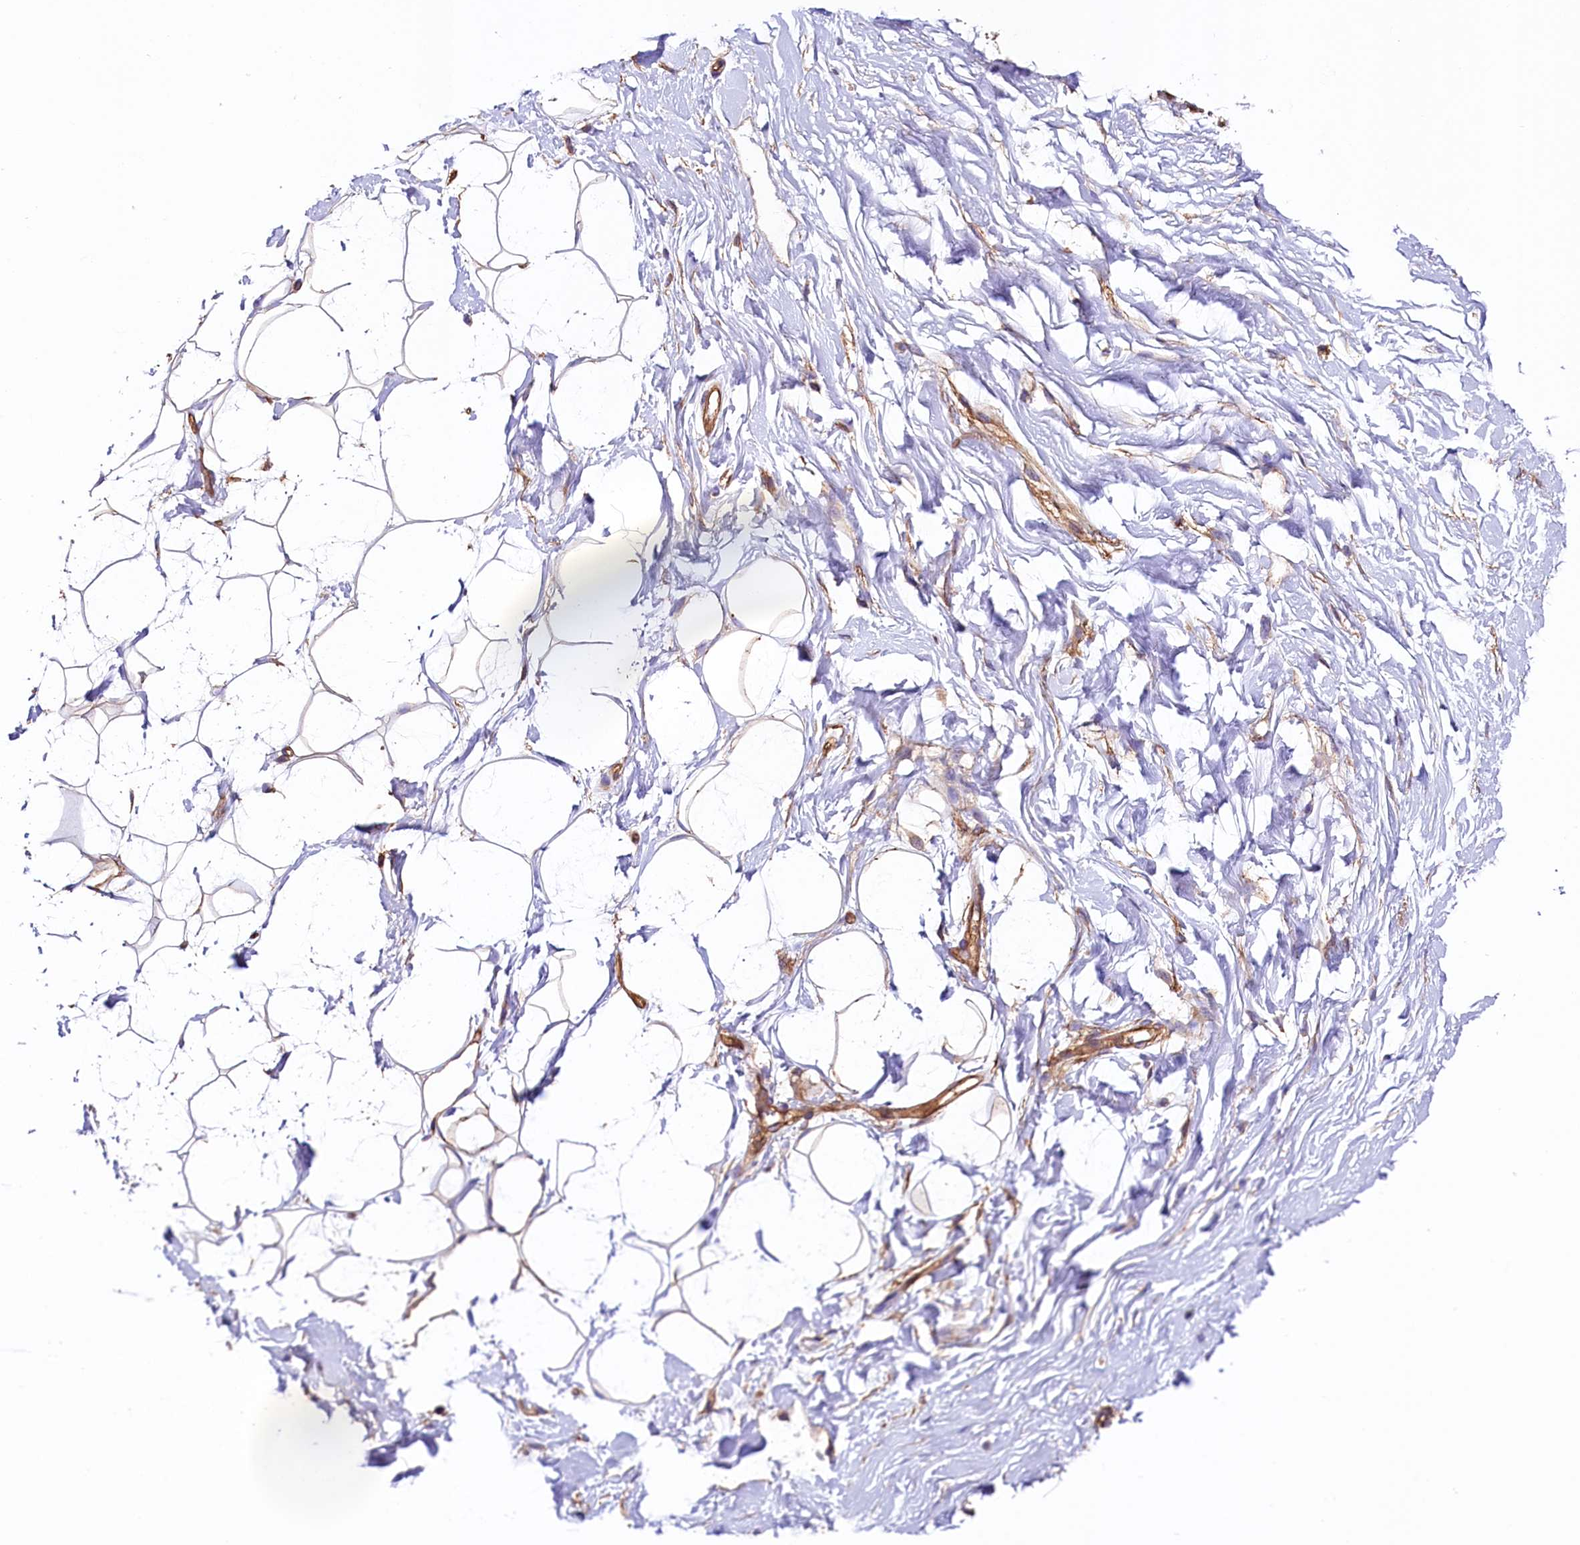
{"staining": {"intensity": "negative", "quantity": "none", "location": "none"}, "tissue": "adipose tissue", "cell_type": "Adipocytes", "image_type": "normal", "snomed": [{"axis": "morphology", "description": "Normal tissue, NOS"}, {"axis": "topography", "description": "Breast"}], "caption": "Adipocytes are negative for protein expression in unremarkable human adipose tissue. Brightfield microscopy of immunohistochemistry (IHC) stained with DAB (brown) and hematoxylin (blue), captured at high magnification.", "gene": "ATP2B4", "patient": {"sex": "female", "age": 26}}